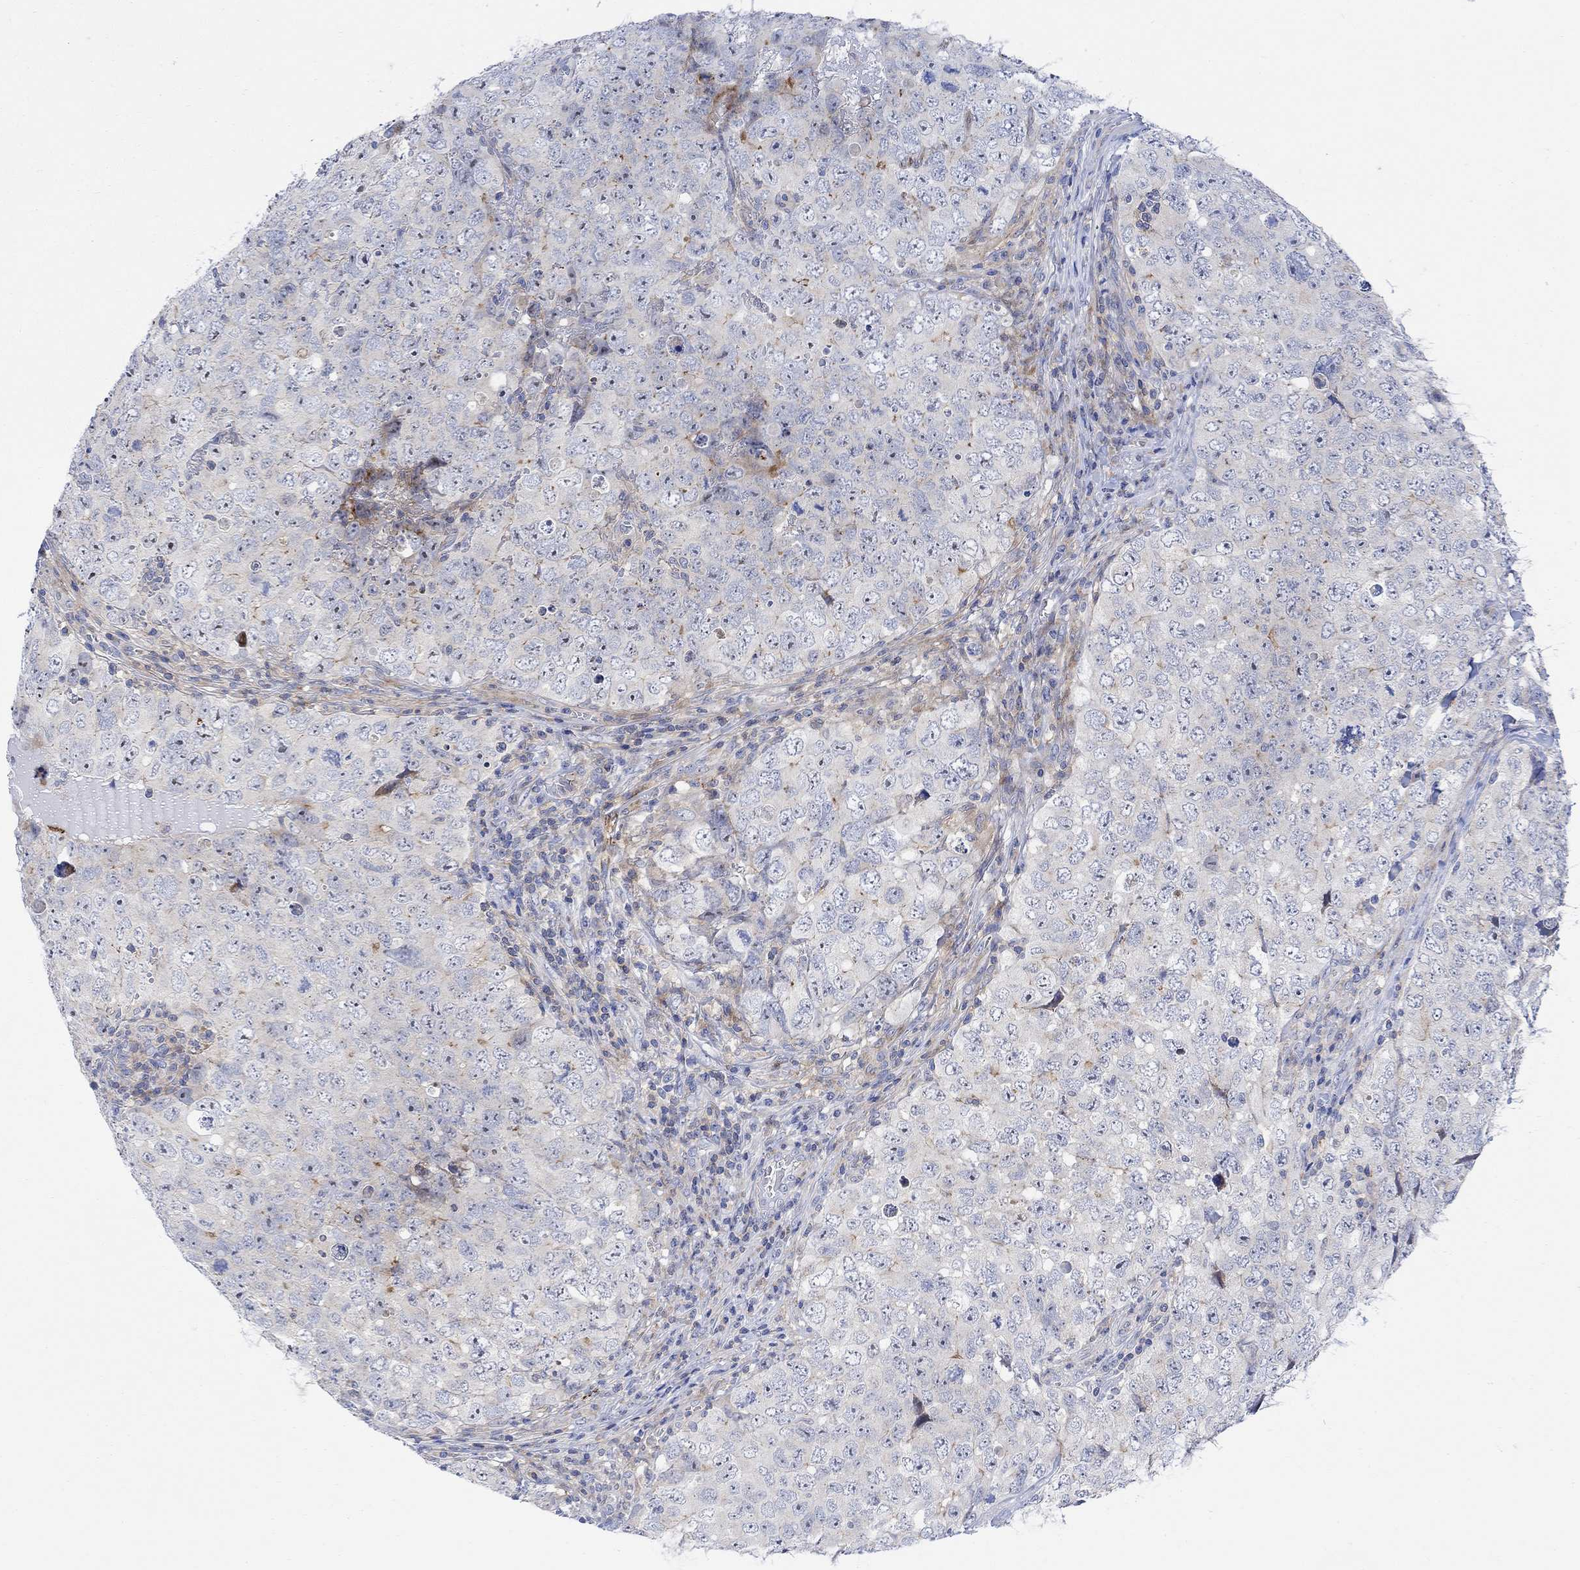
{"staining": {"intensity": "negative", "quantity": "none", "location": "none"}, "tissue": "testis cancer", "cell_type": "Tumor cells", "image_type": "cancer", "snomed": [{"axis": "morphology", "description": "Seminoma, NOS"}, {"axis": "topography", "description": "Testis"}], "caption": "This histopathology image is of testis seminoma stained with immunohistochemistry (IHC) to label a protein in brown with the nuclei are counter-stained blue. There is no positivity in tumor cells.", "gene": "ARSK", "patient": {"sex": "male", "age": 34}}